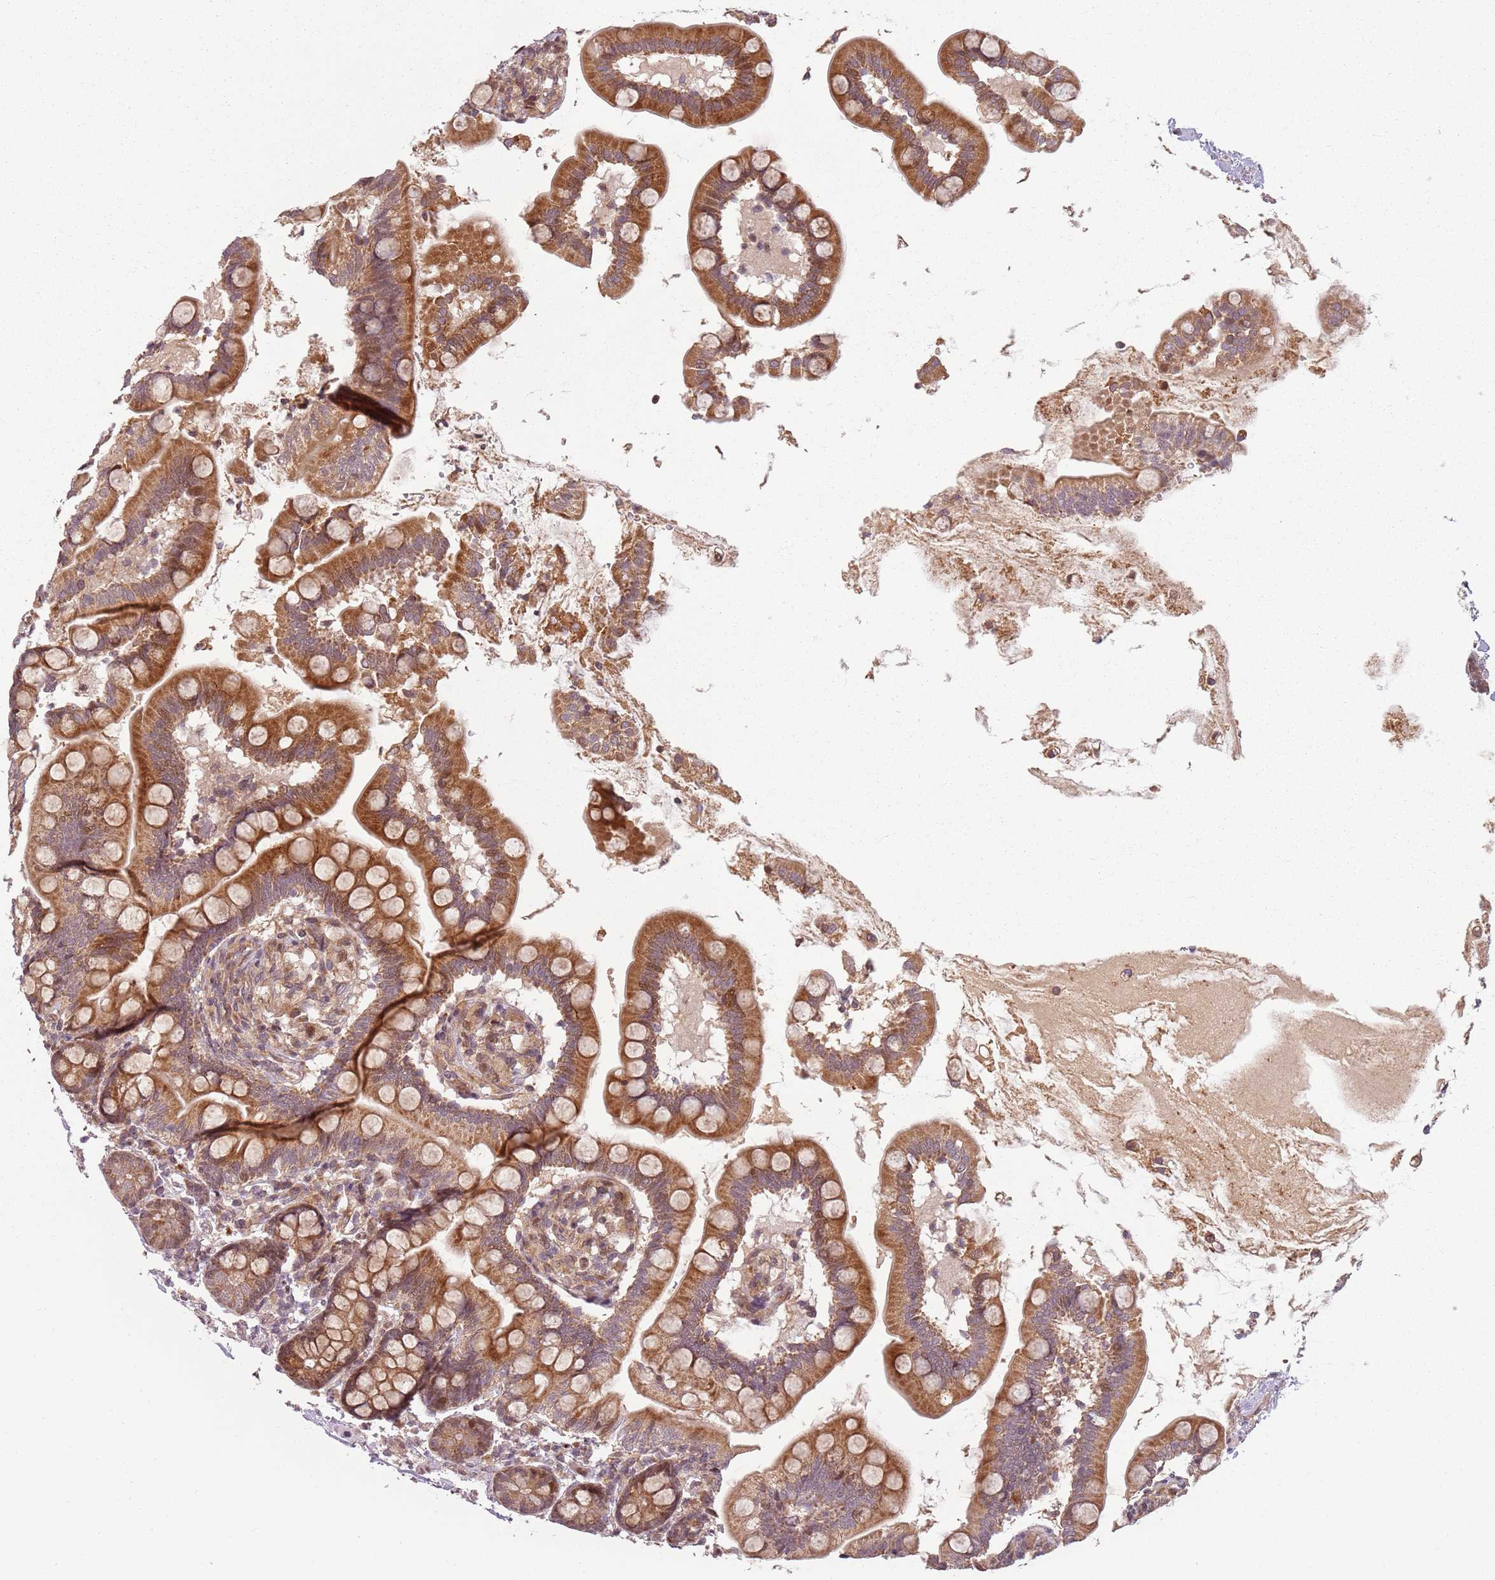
{"staining": {"intensity": "moderate", "quantity": ">75%", "location": "cytoplasmic/membranous,nuclear"}, "tissue": "small intestine", "cell_type": "Glandular cells", "image_type": "normal", "snomed": [{"axis": "morphology", "description": "Normal tissue, NOS"}, {"axis": "topography", "description": "Small intestine"}], "caption": "Benign small intestine exhibits moderate cytoplasmic/membranous,nuclear expression in about >75% of glandular cells, visualized by immunohistochemistry. Nuclei are stained in blue.", "gene": "CHURC1", "patient": {"sex": "female", "age": 64}}